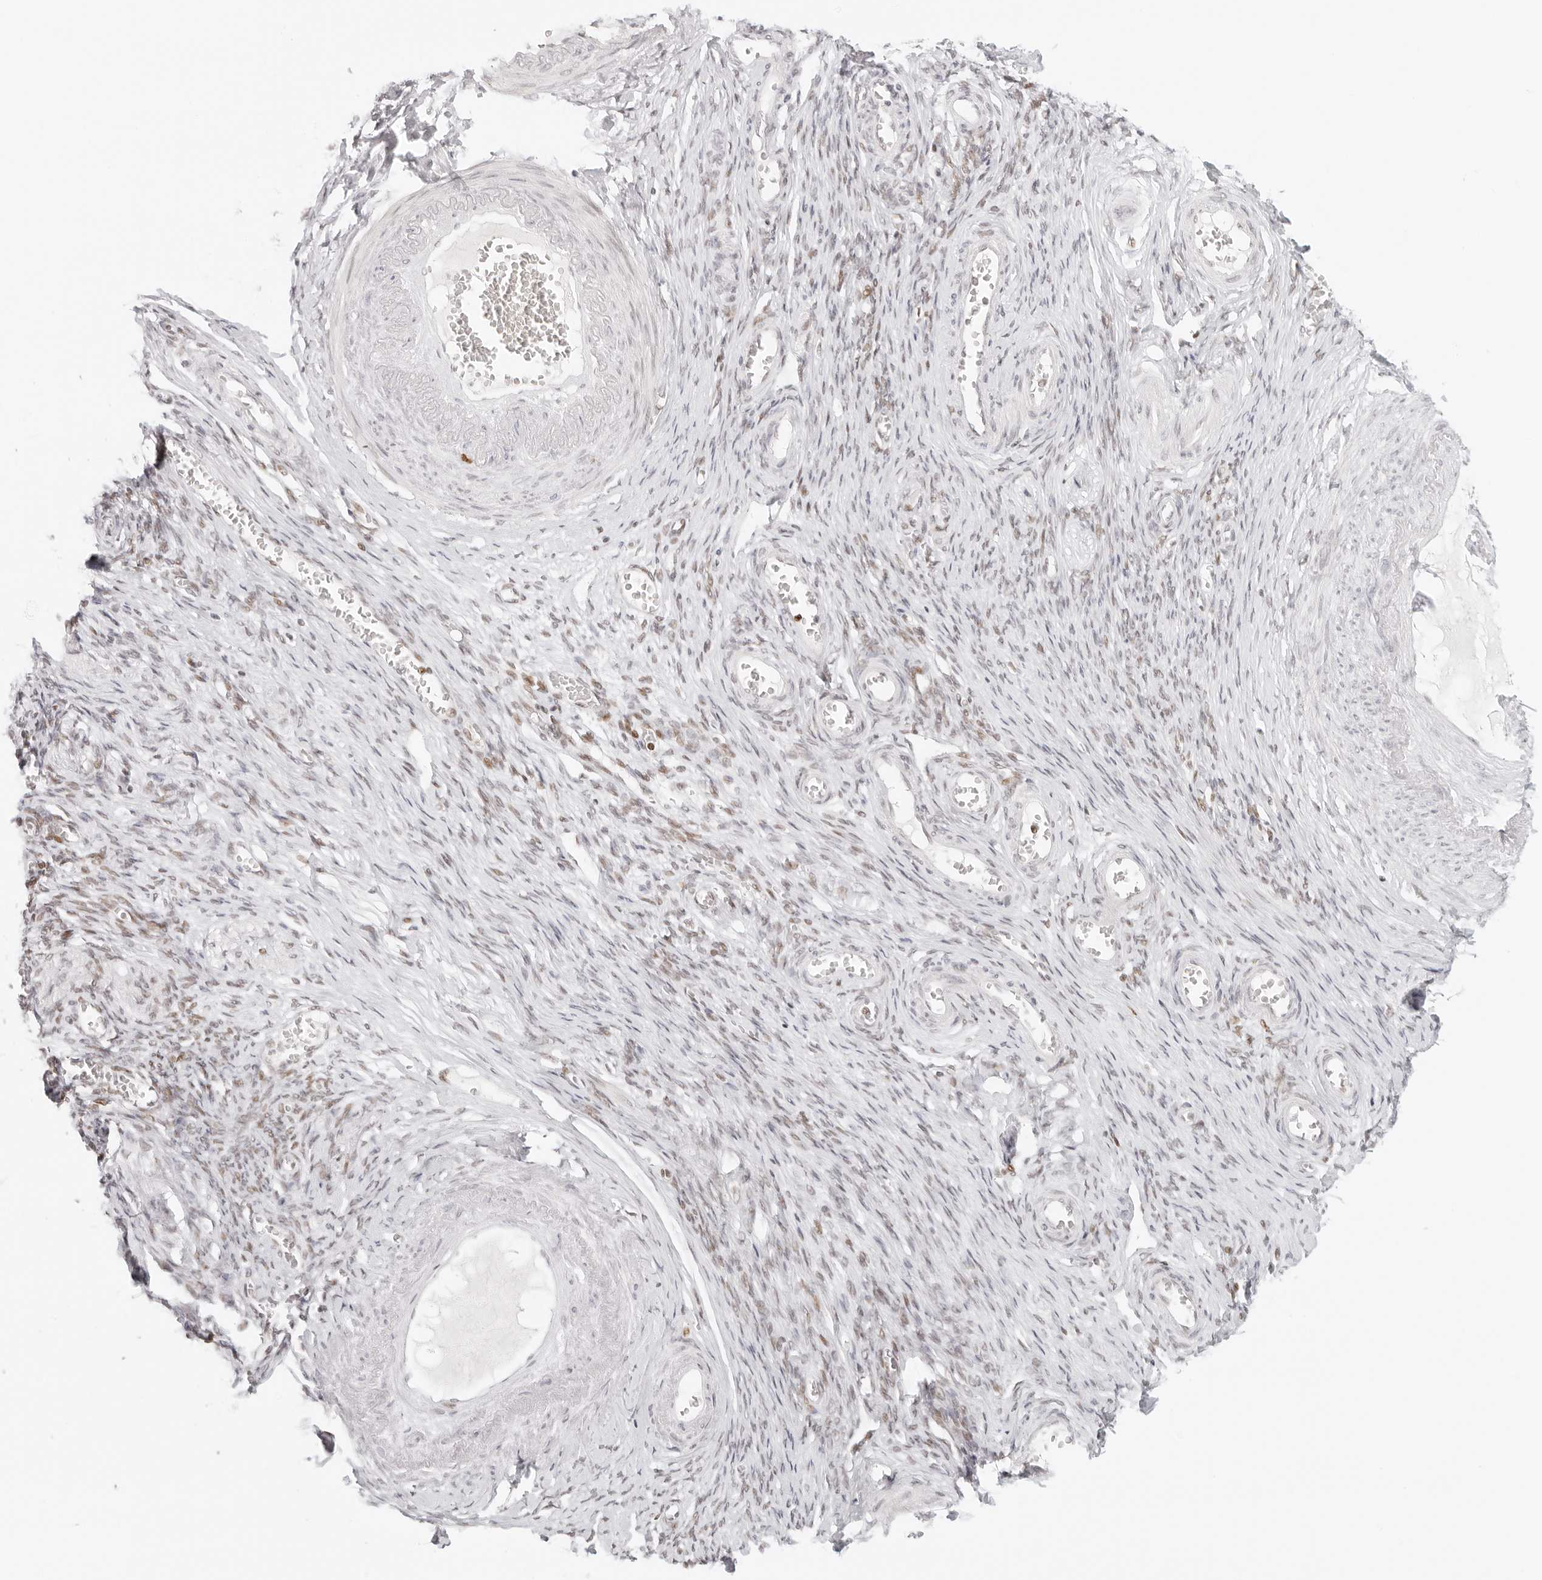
{"staining": {"intensity": "moderate", "quantity": ">75%", "location": "nuclear"}, "tissue": "adipose tissue", "cell_type": "Adipocytes", "image_type": "normal", "snomed": [{"axis": "morphology", "description": "Normal tissue, NOS"}, {"axis": "topography", "description": "Vascular tissue"}, {"axis": "topography", "description": "Fallopian tube"}, {"axis": "topography", "description": "Ovary"}], "caption": "The image shows immunohistochemical staining of benign adipose tissue. There is moderate nuclear expression is appreciated in approximately >75% of adipocytes. The protein of interest is shown in brown color, while the nuclei are stained blue.", "gene": "RCC1", "patient": {"sex": "female", "age": 67}}